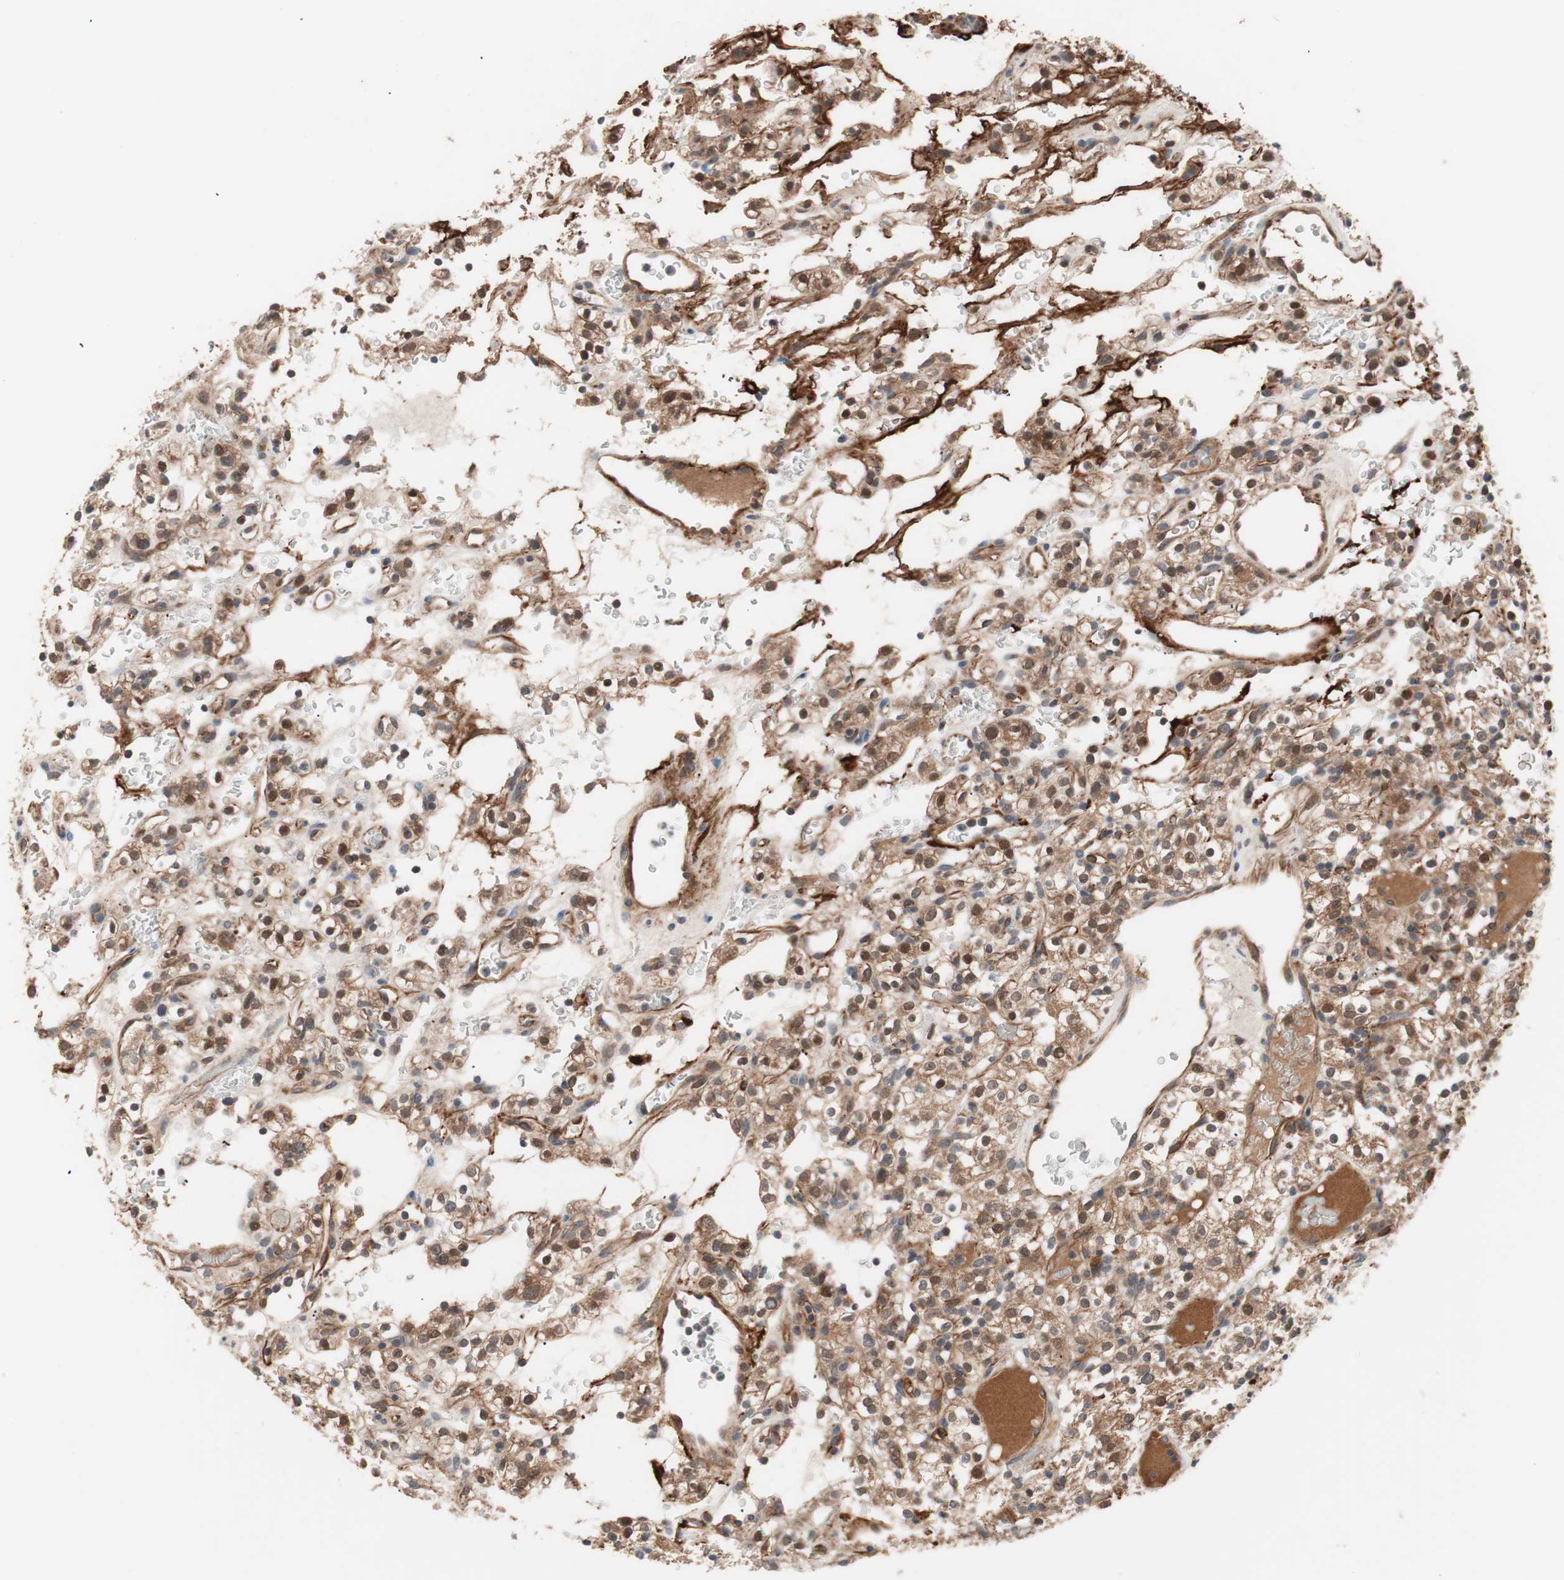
{"staining": {"intensity": "moderate", "quantity": ">75%", "location": "cytoplasmic/membranous,nuclear"}, "tissue": "renal cancer", "cell_type": "Tumor cells", "image_type": "cancer", "snomed": [{"axis": "morphology", "description": "Normal tissue, NOS"}, {"axis": "morphology", "description": "Adenocarcinoma, NOS"}, {"axis": "topography", "description": "Kidney"}], "caption": "A high-resolution image shows immunohistochemistry (IHC) staining of renal cancer, which reveals moderate cytoplasmic/membranous and nuclear positivity in approximately >75% of tumor cells. (brown staining indicates protein expression, while blue staining denotes nuclei).", "gene": "HMBS", "patient": {"sex": "female", "age": 72}}